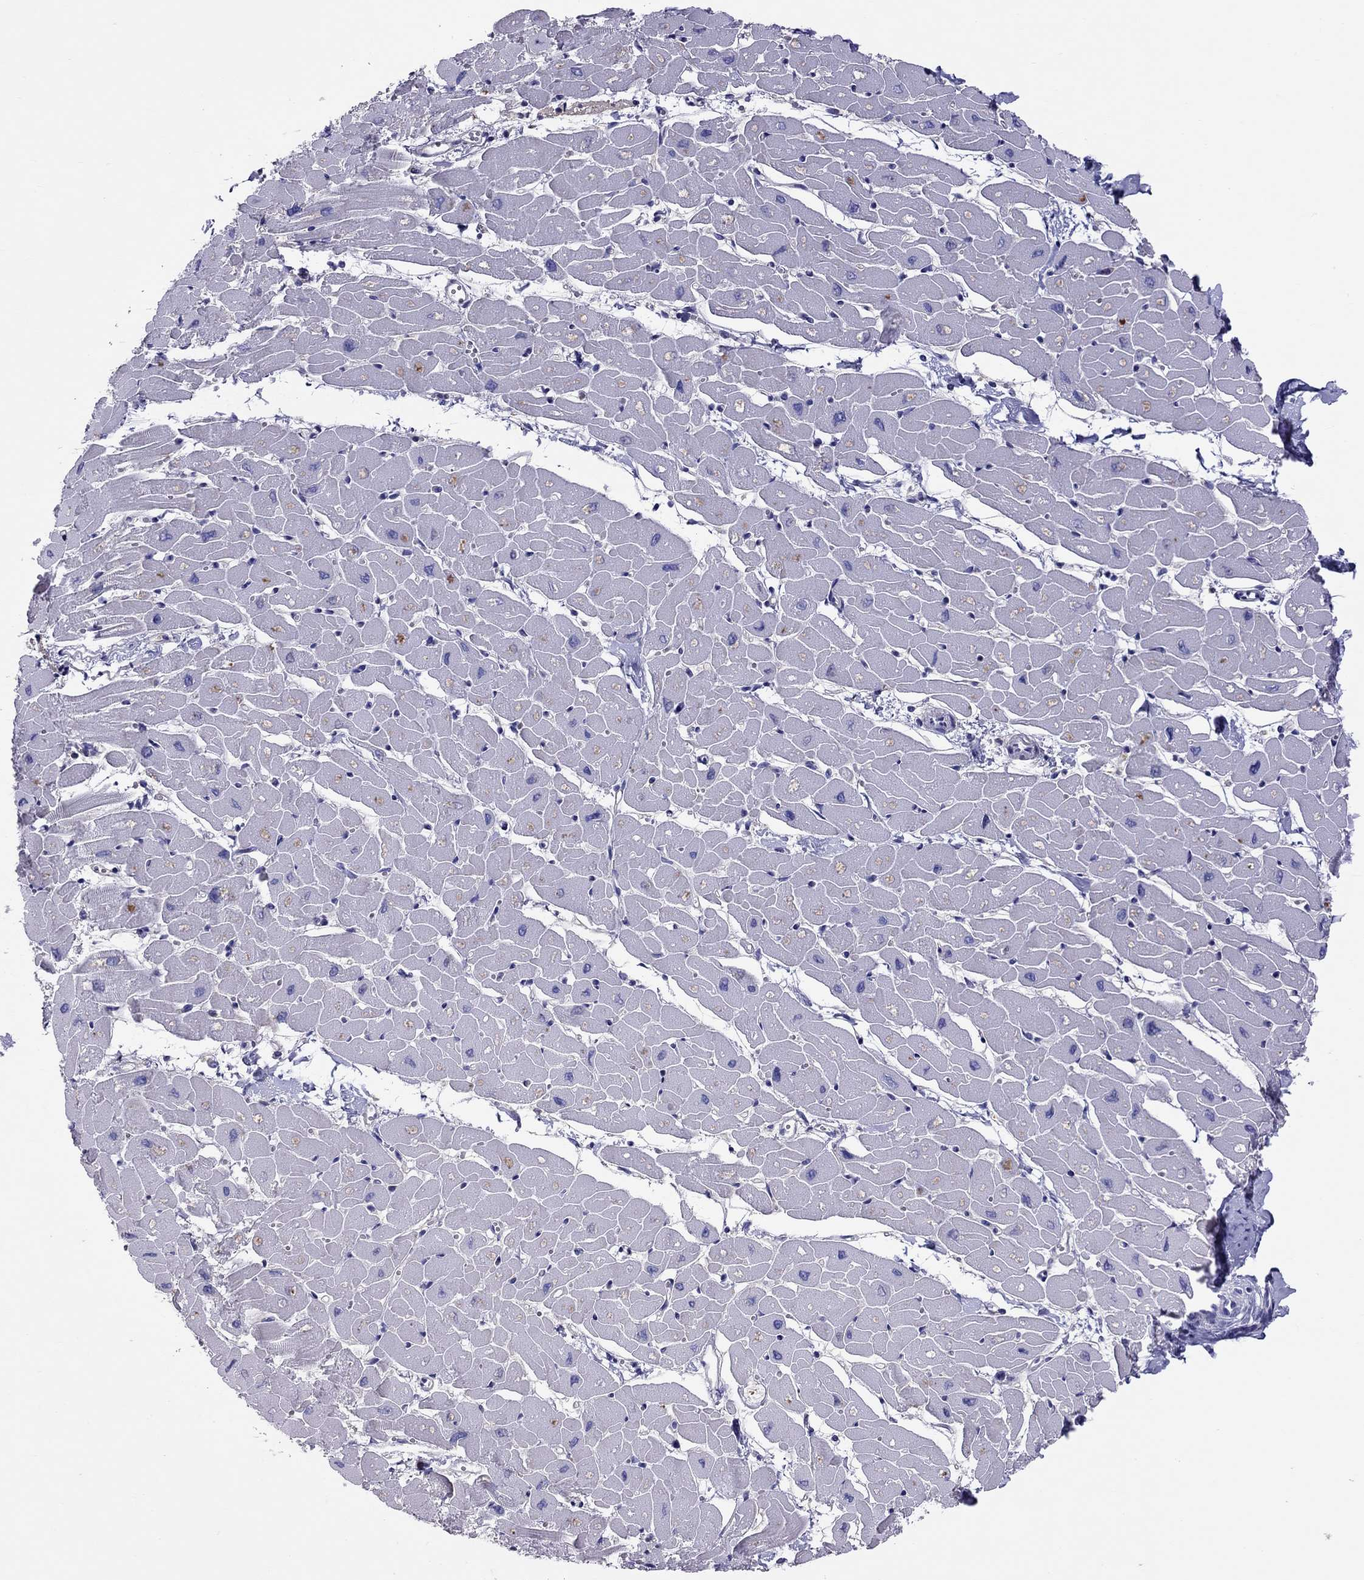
{"staining": {"intensity": "negative", "quantity": "none", "location": "none"}, "tissue": "heart muscle", "cell_type": "Cardiomyocytes", "image_type": "normal", "snomed": [{"axis": "morphology", "description": "Normal tissue, NOS"}, {"axis": "topography", "description": "Heart"}], "caption": "Image shows no protein staining in cardiomyocytes of unremarkable heart muscle. (DAB (3,3'-diaminobenzidine) immunohistochemistry with hematoxylin counter stain).", "gene": "TEX22", "patient": {"sex": "male", "age": 57}}